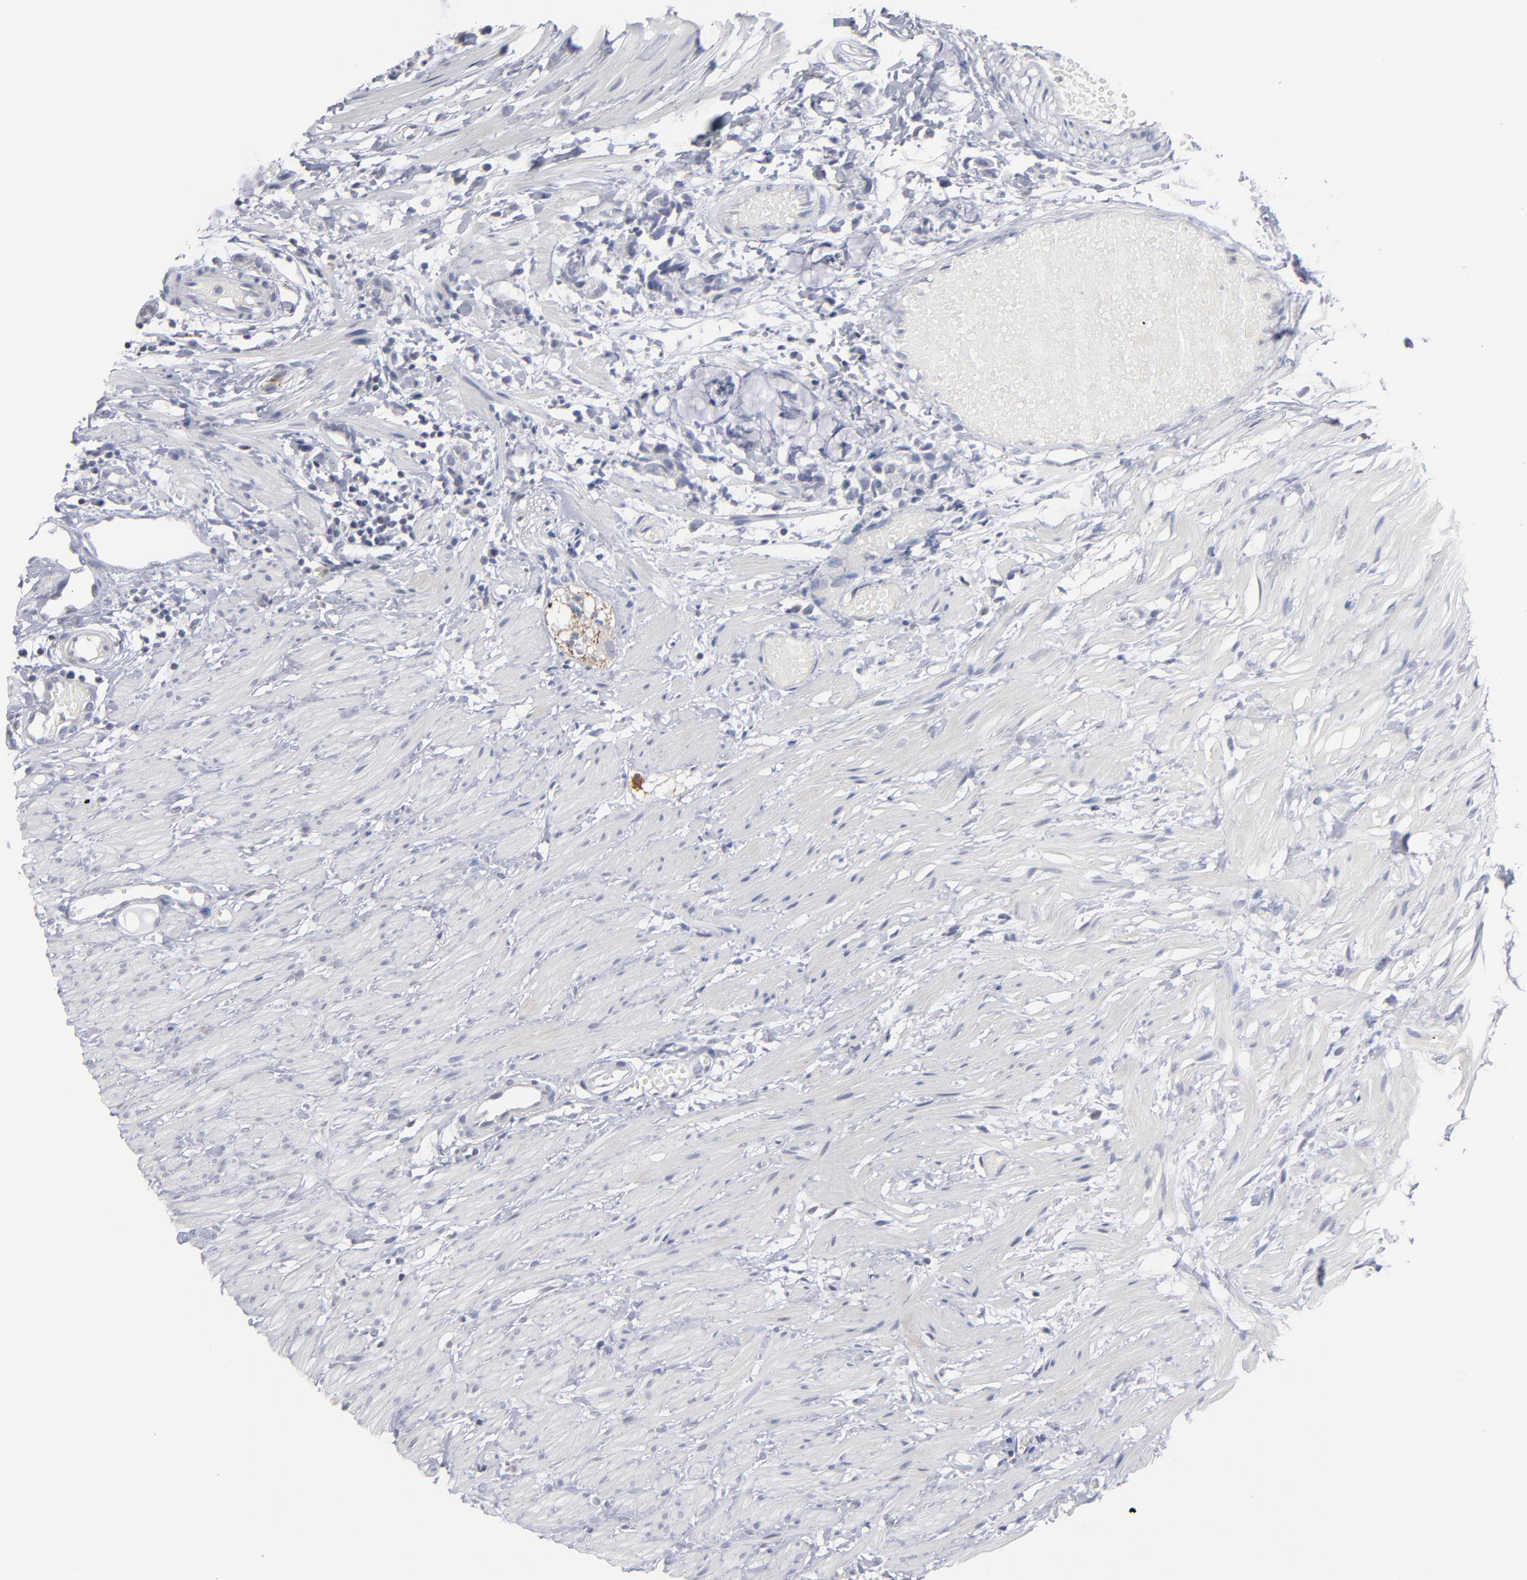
{"staining": {"intensity": "negative", "quantity": "none", "location": "none"}, "tissue": "colorectal cancer", "cell_type": "Tumor cells", "image_type": "cancer", "snomed": [{"axis": "morphology", "description": "Adenocarcinoma, NOS"}, {"axis": "topography", "description": "Colon"}], "caption": "Immunohistochemistry of colorectal cancer demonstrates no expression in tumor cells.", "gene": "RPH3A", "patient": {"sex": "male", "age": 14}}